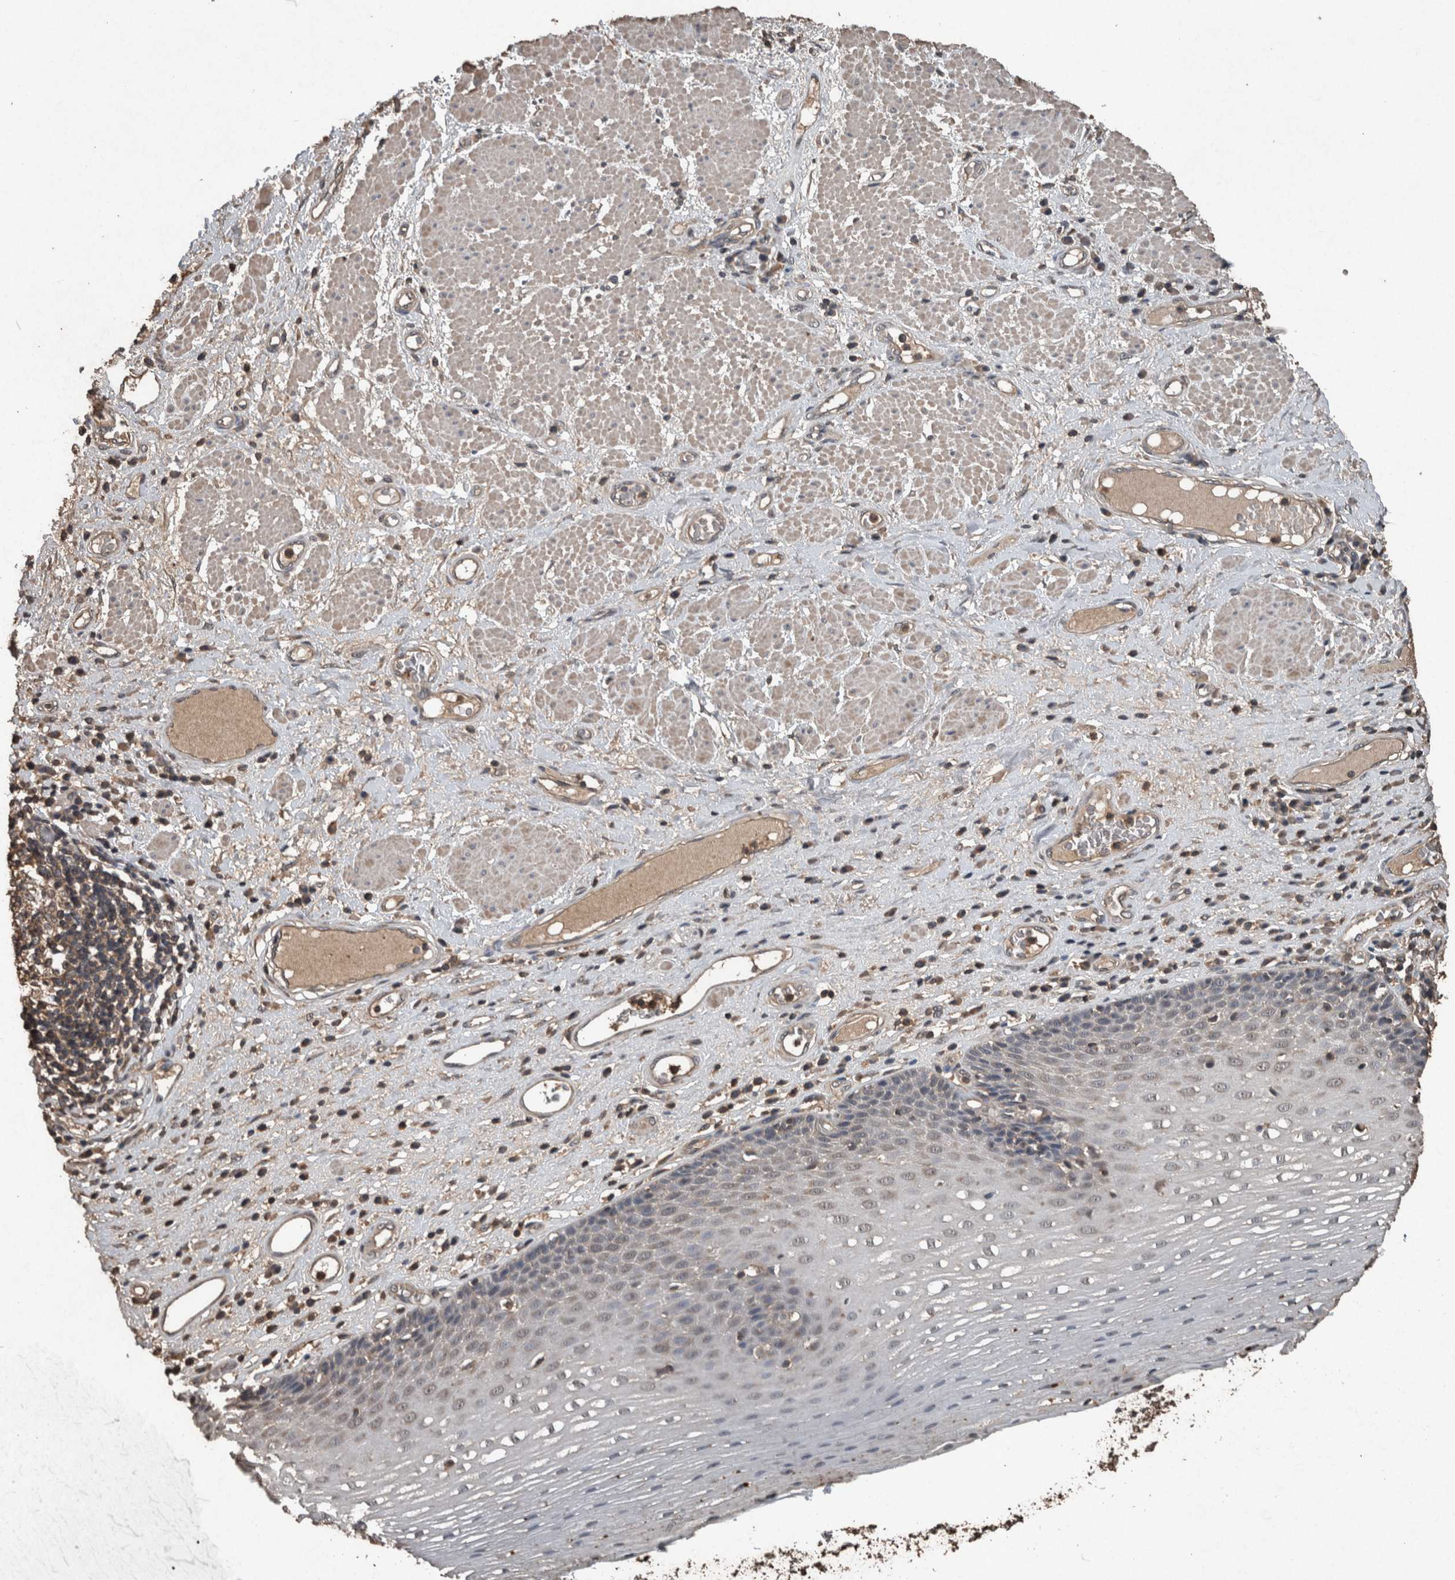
{"staining": {"intensity": "weak", "quantity": "25%-75%", "location": "cytoplasmic/membranous,nuclear"}, "tissue": "esophagus", "cell_type": "Squamous epithelial cells", "image_type": "normal", "snomed": [{"axis": "morphology", "description": "Normal tissue, NOS"}, {"axis": "morphology", "description": "Adenocarcinoma, NOS"}, {"axis": "topography", "description": "Esophagus"}], "caption": "Brown immunohistochemical staining in normal human esophagus reveals weak cytoplasmic/membranous,nuclear positivity in approximately 25%-75% of squamous epithelial cells. The staining is performed using DAB brown chromogen to label protein expression. The nuclei are counter-stained blue using hematoxylin.", "gene": "FGFRL1", "patient": {"sex": "male", "age": 62}}